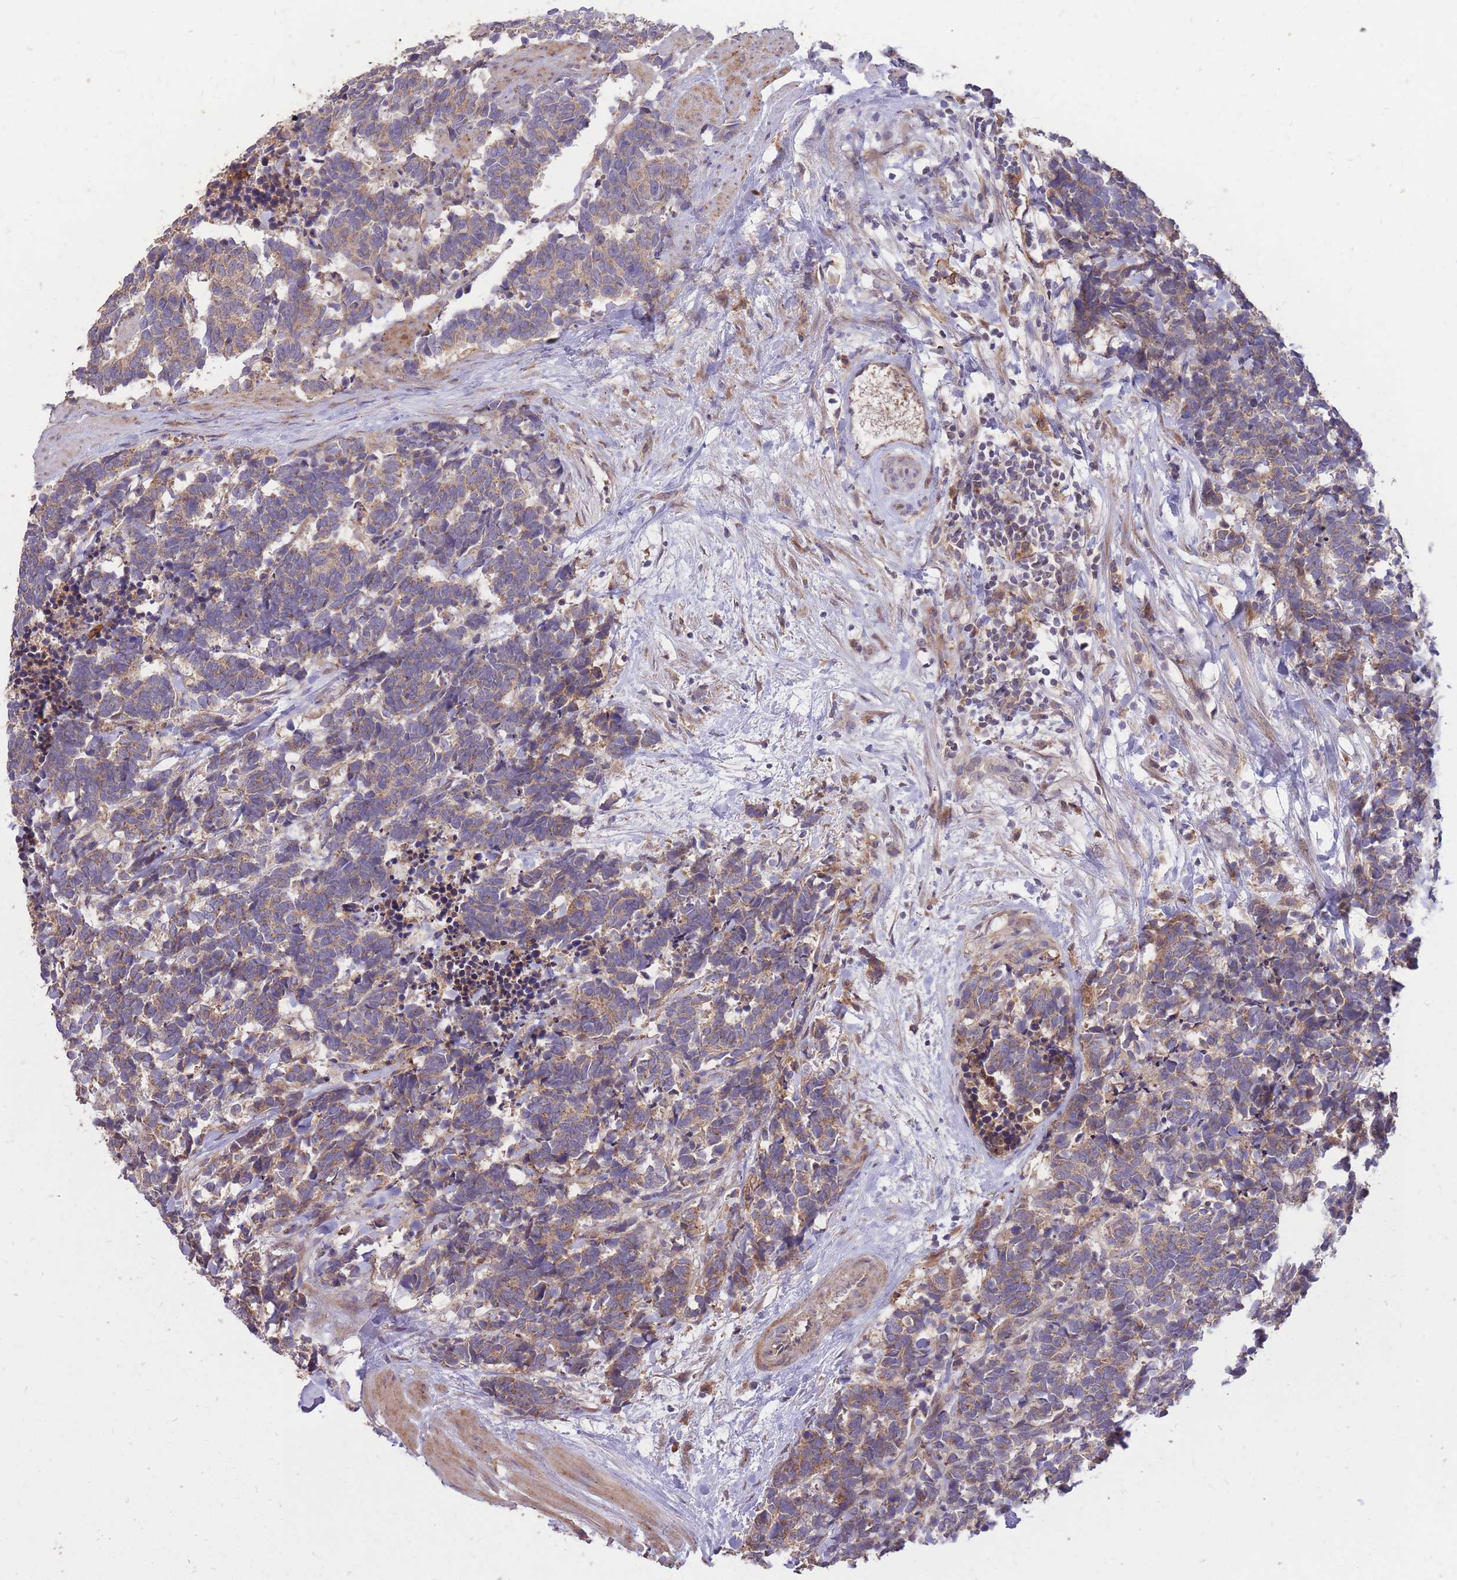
{"staining": {"intensity": "moderate", "quantity": ">75%", "location": "cytoplasmic/membranous"}, "tissue": "carcinoid", "cell_type": "Tumor cells", "image_type": "cancer", "snomed": [{"axis": "morphology", "description": "Carcinoma, NOS"}, {"axis": "morphology", "description": "Carcinoid, malignant, NOS"}, {"axis": "topography", "description": "Prostate"}], "caption": "Protein expression analysis of carcinoid exhibits moderate cytoplasmic/membranous staining in approximately >75% of tumor cells.", "gene": "IGF2BP2", "patient": {"sex": "male", "age": 57}}